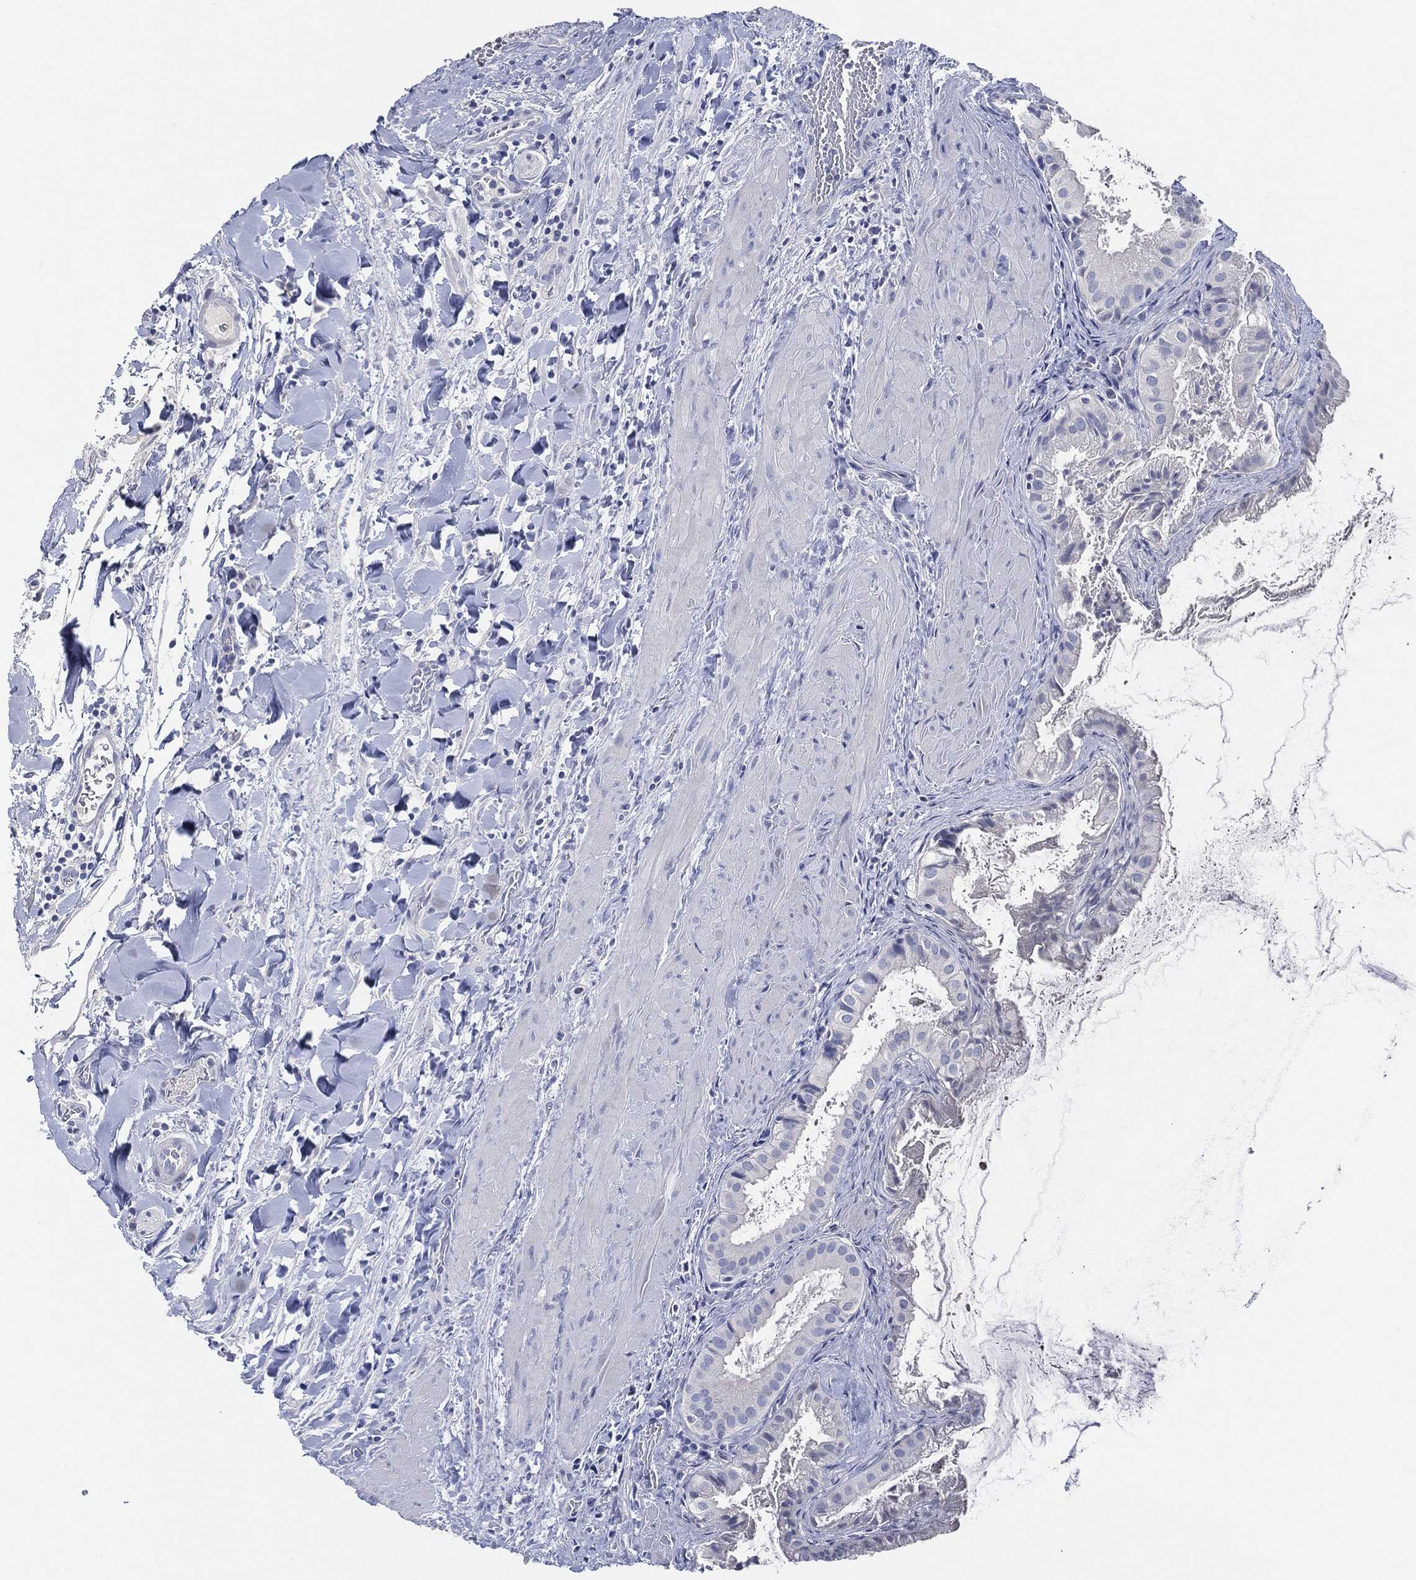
{"staining": {"intensity": "negative", "quantity": "none", "location": "none"}, "tissue": "gallbladder", "cell_type": "Glandular cells", "image_type": "normal", "snomed": [{"axis": "morphology", "description": "Normal tissue, NOS"}, {"axis": "topography", "description": "Gallbladder"}], "caption": "Immunohistochemistry micrograph of benign gallbladder: human gallbladder stained with DAB (3,3'-diaminobenzidine) reveals no significant protein expression in glandular cells. (DAB immunohistochemistry, high magnification).", "gene": "AFP", "patient": {"sex": "male", "age": 70}}